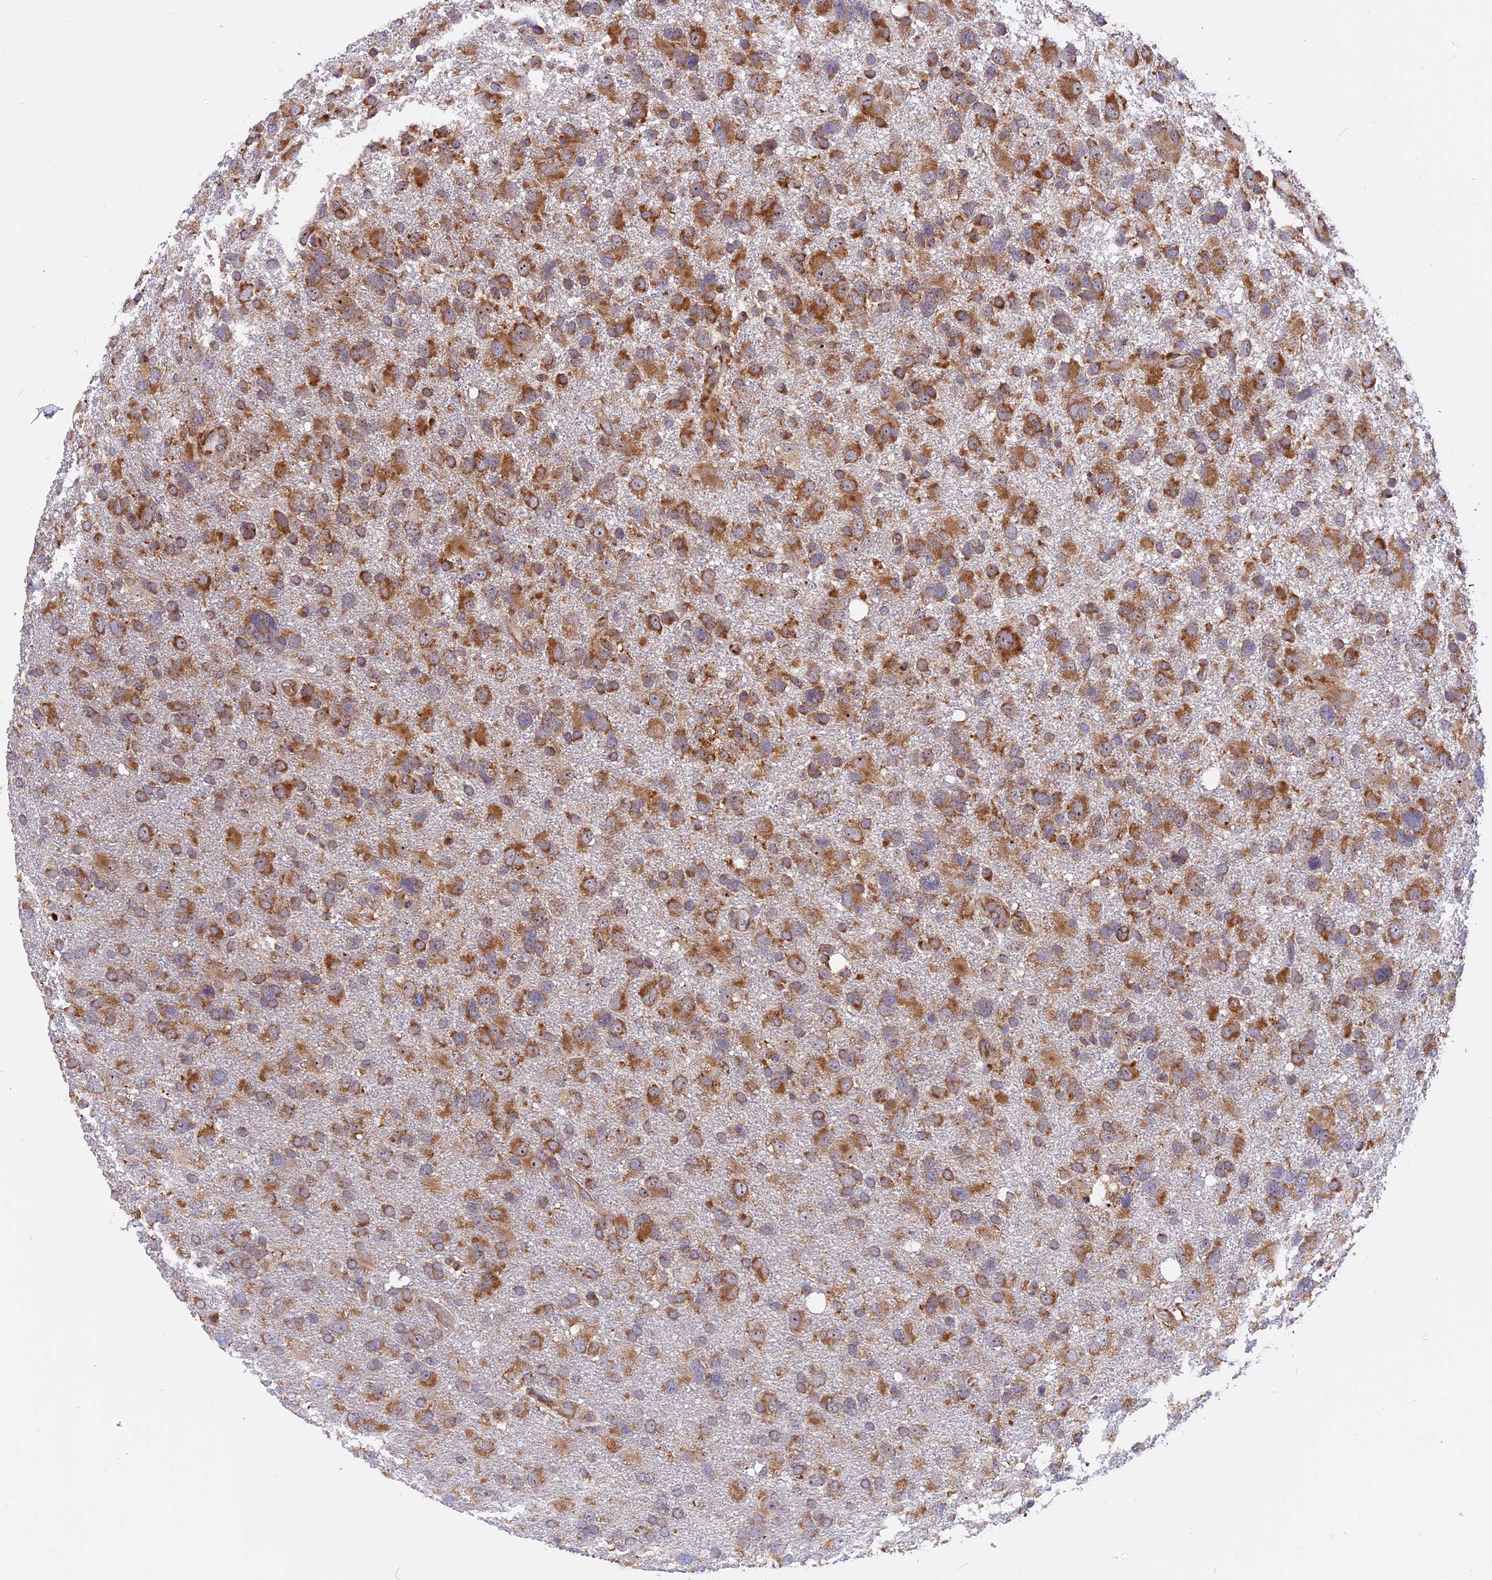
{"staining": {"intensity": "strong", "quantity": "25%-75%", "location": "cytoplasmic/membranous"}, "tissue": "glioma", "cell_type": "Tumor cells", "image_type": "cancer", "snomed": [{"axis": "morphology", "description": "Glioma, malignant, High grade"}, {"axis": "topography", "description": "Brain"}], "caption": "Strong cytoplasmic/membranous protein positivity is identified in approximately 25%-75% of tumor cells in malignant high-grade glioma.", "gene": "GNPTAB", "patient": {"sex": "male", "age": 61}}